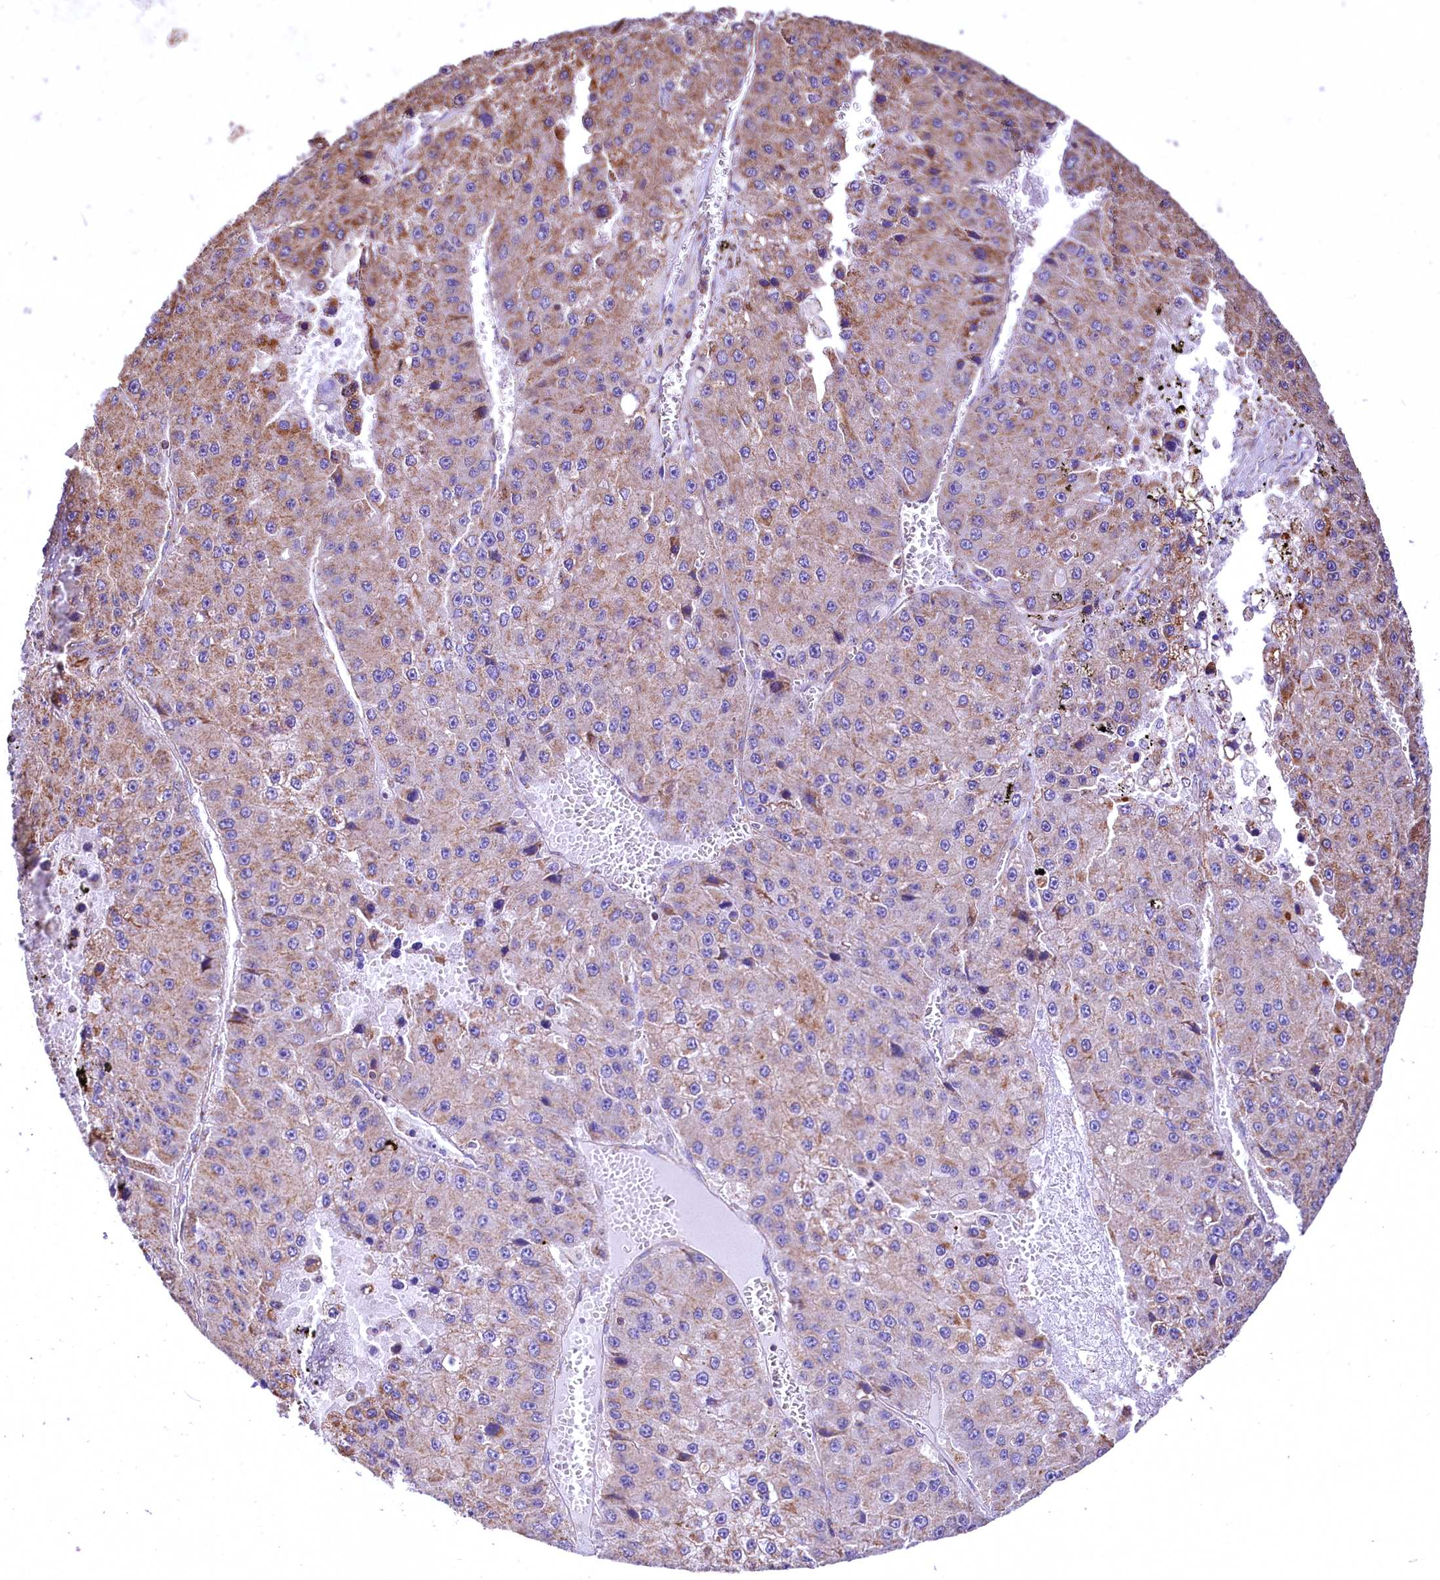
{"staining": {"intensity": "moderate", "quantity": "<25%", "location": "cytoplasmic/membranous"}, "tissue": "liver cancer", "cell_type": "Tumor cells", "image_type": "cancer", "snomed": [{"axis": "morphology", "description": "Carcinoma, Hepatocellular, NOS"}, {"axis": "topography", "description": "Liver"}], "caption": "Moderate cytoplasmic/membranous positivity for a protein is identified in about <25% of tumor cells of hepatocellular carcinoma (liver) using immunohistochemistry (IHC).", "gene": "NUDT15", "patient": {"sex": "female", "age": 73}}